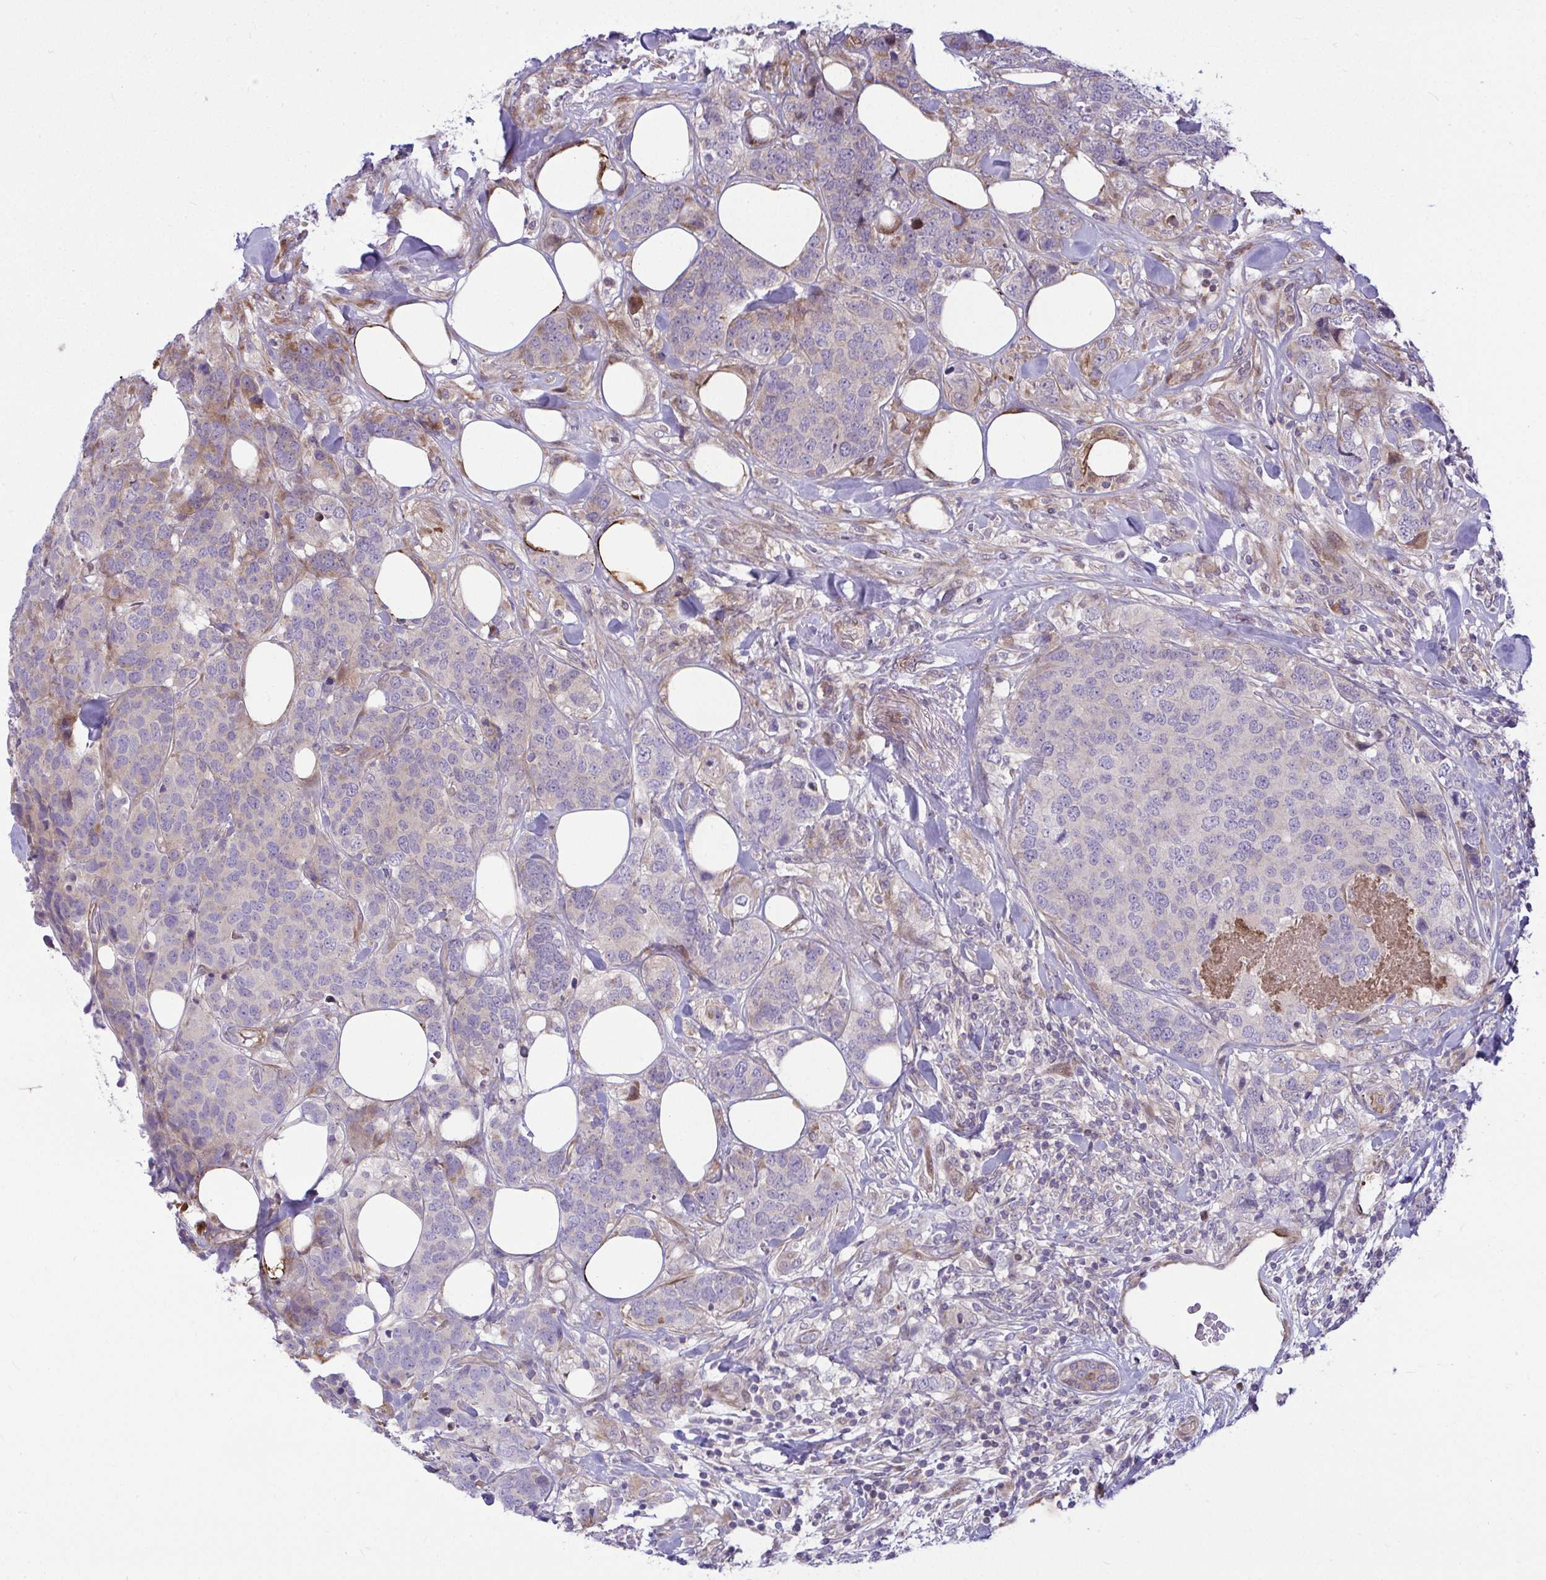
{"staining": {"intensity": "negative", "quantity": "none", "location": "none"}, "tissue": "breast cancer", "cell_type": "Tumor cells", "image_type": "cancer", "snomed": [{"axis": "morphology", "description": "Lobular carcinoma"}, {"axis": "topography", "description": "Breast"}], "caption": "Immunohistochemical staining of breast cancer (lobular carcinoma) demonstrates no significant staining in tumor cells.", "gene": "ZSCAN9", "patient": {"sex": "female", "age": 59}}